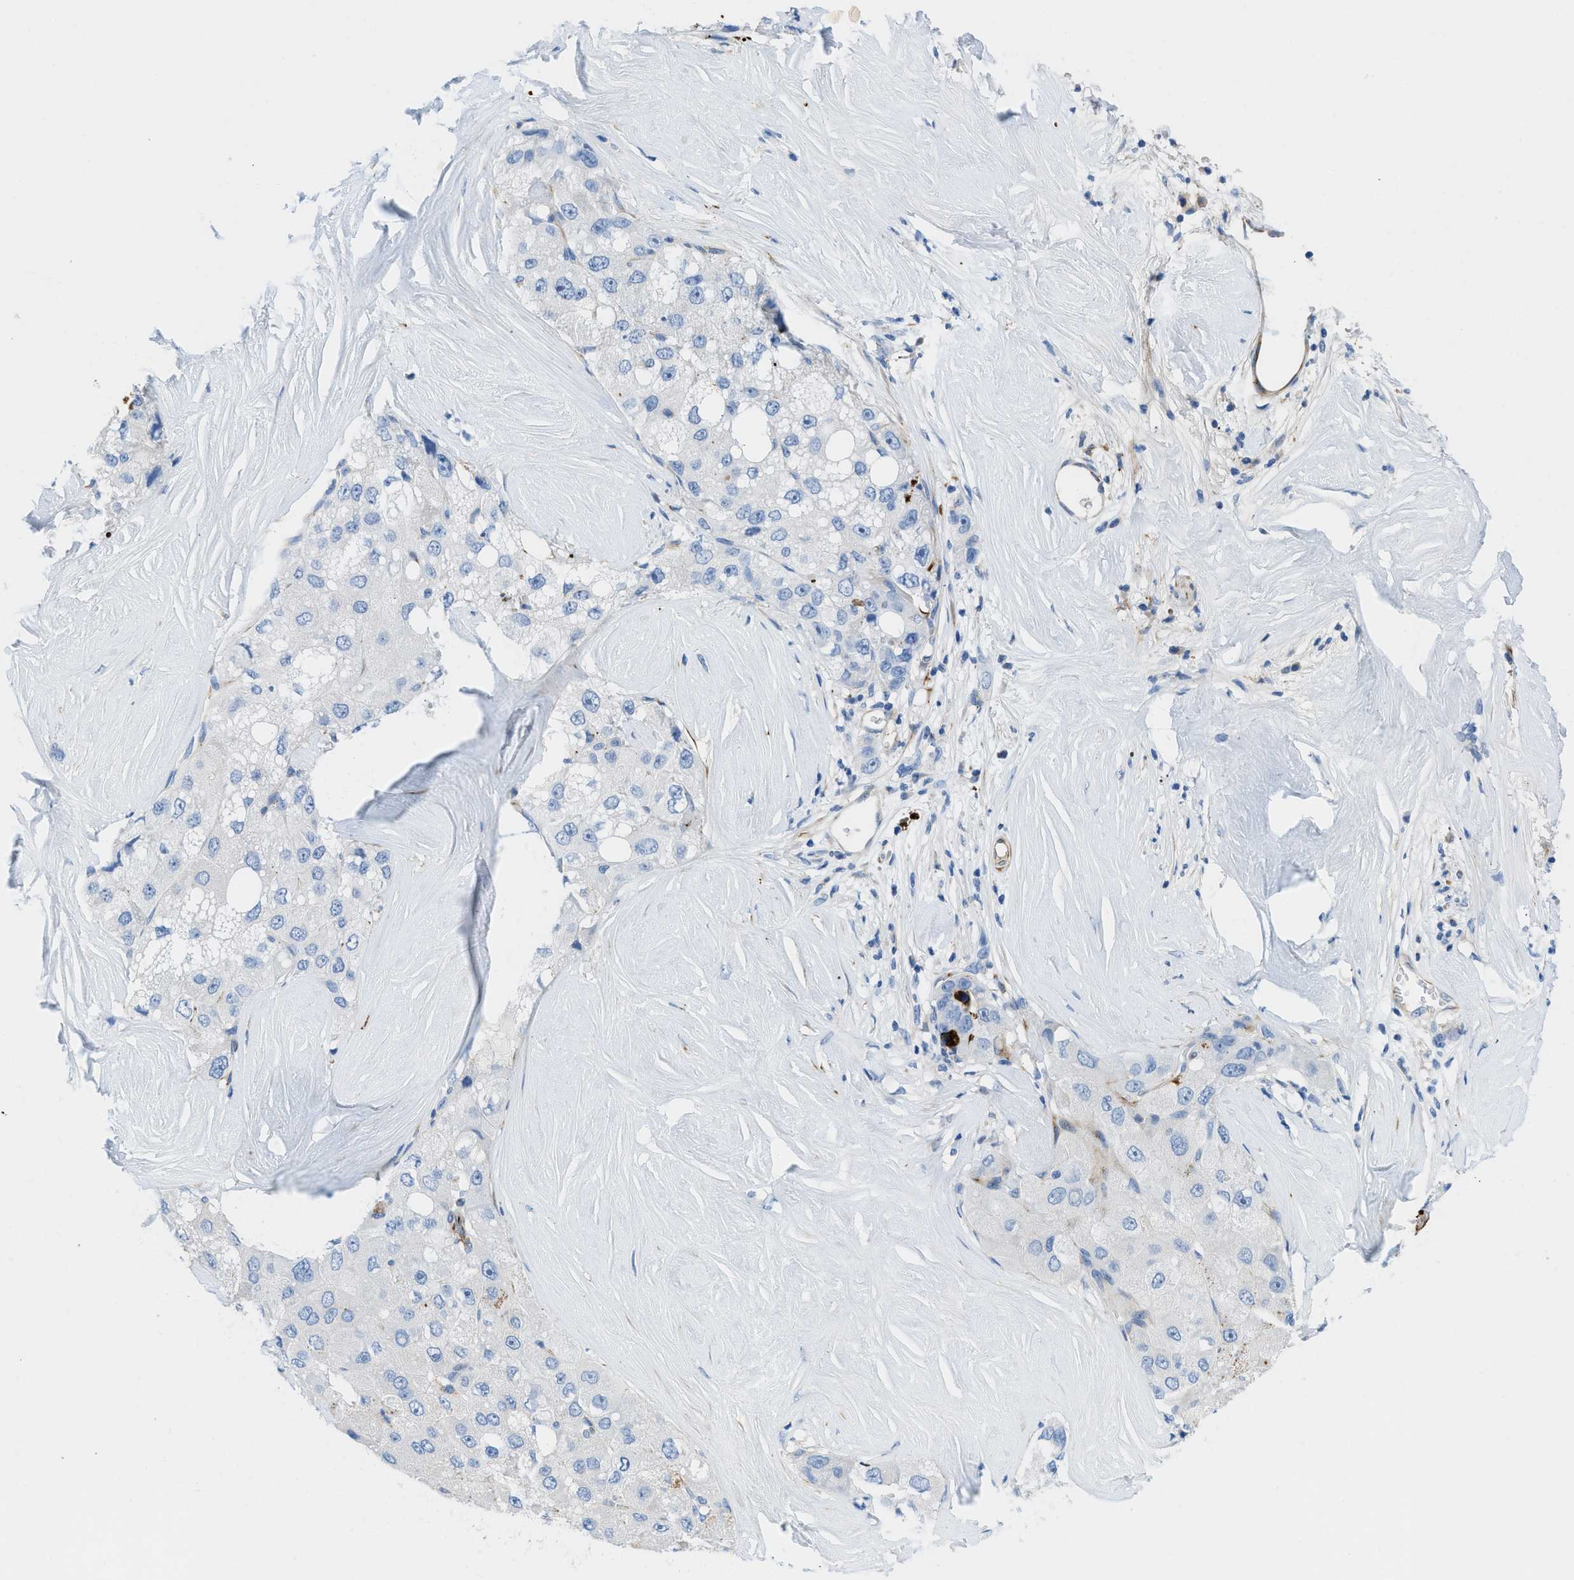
{"staining": {"intensity": "negative", "quantity": "none", "location": "none"}, "tissue": "liver cancer", "cell_type": "Tumor cells", "image_type": "cancer", "snomed": [{"axis": "morphology", "description": "Carcinoma, Hepatocellular, NOS"}, {"axis": "topography", "description": "Liver"}], "caption": "High power microscopy image of an immunohistochemistry (IHC) photomicrograph of hepatocellular carcinoma (liver), revealing no significant expression in tumor cells. (Stains: DAB IHC with hematoxylin counter stain, Microscopy: brightfield microscopy at high magnification).", "gene": "XCR1", "patient": {"sex": "male", "age": 80}}